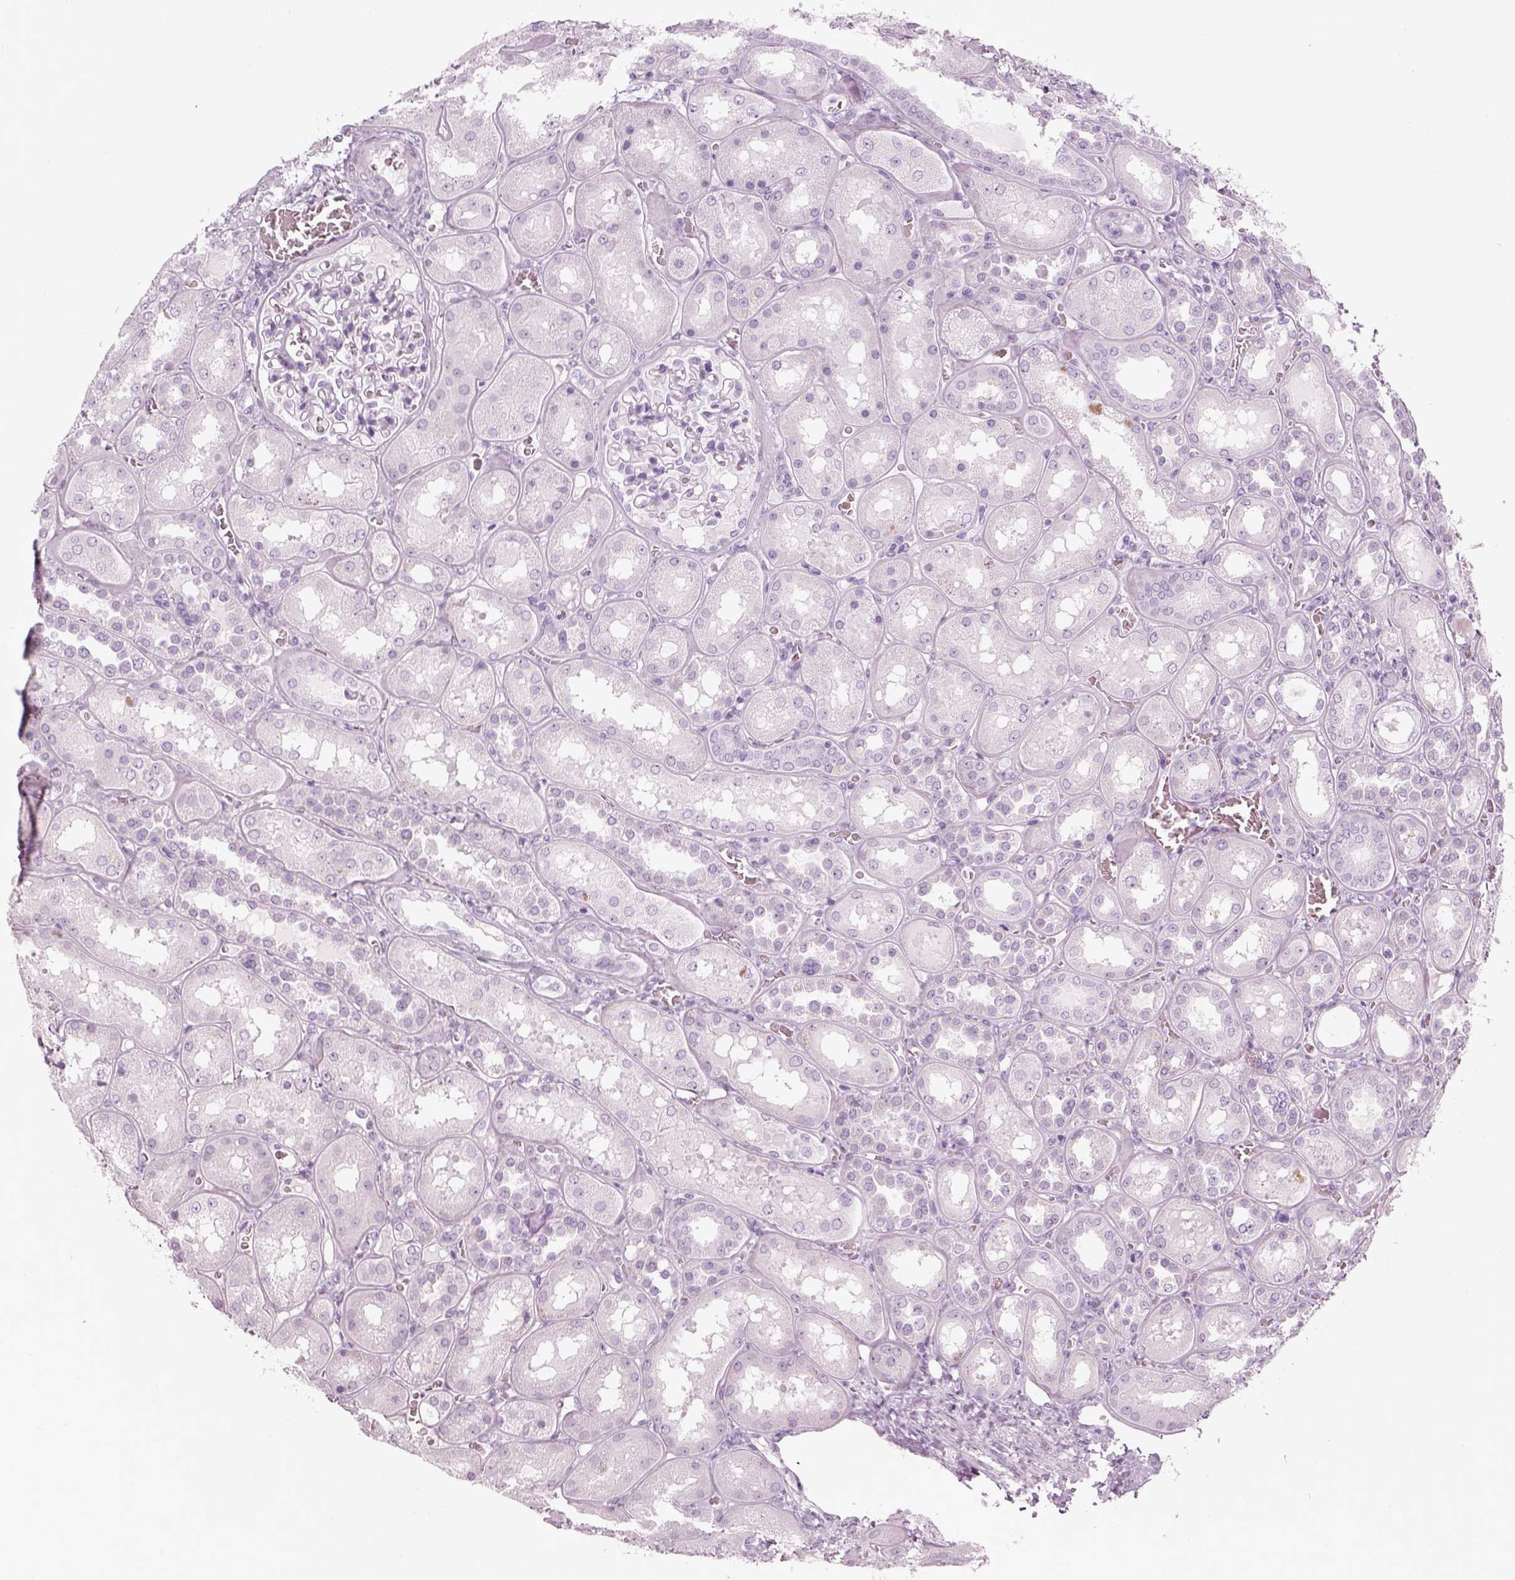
{"staining": {"intensity": "negative", "quantity": "none", "location": "none"}, "tissue": "kidney", "cell_type": "Cells in glomeruli", "image_type": "normal", "snomed": [{"axis": "morphology", "description": "Normal tissue, NOS"}, {"axis": "topography", "description": "Kidney"}], "caption": "This micrograph is of benign kidney stained with immunohistochemistry (IHC) to label a protein in brown with the nuclei are counter-stained blue. There is no staining in cells in glomeruli.", "gene": "SAG", "patient": {"sex": "male", "age": 73}}